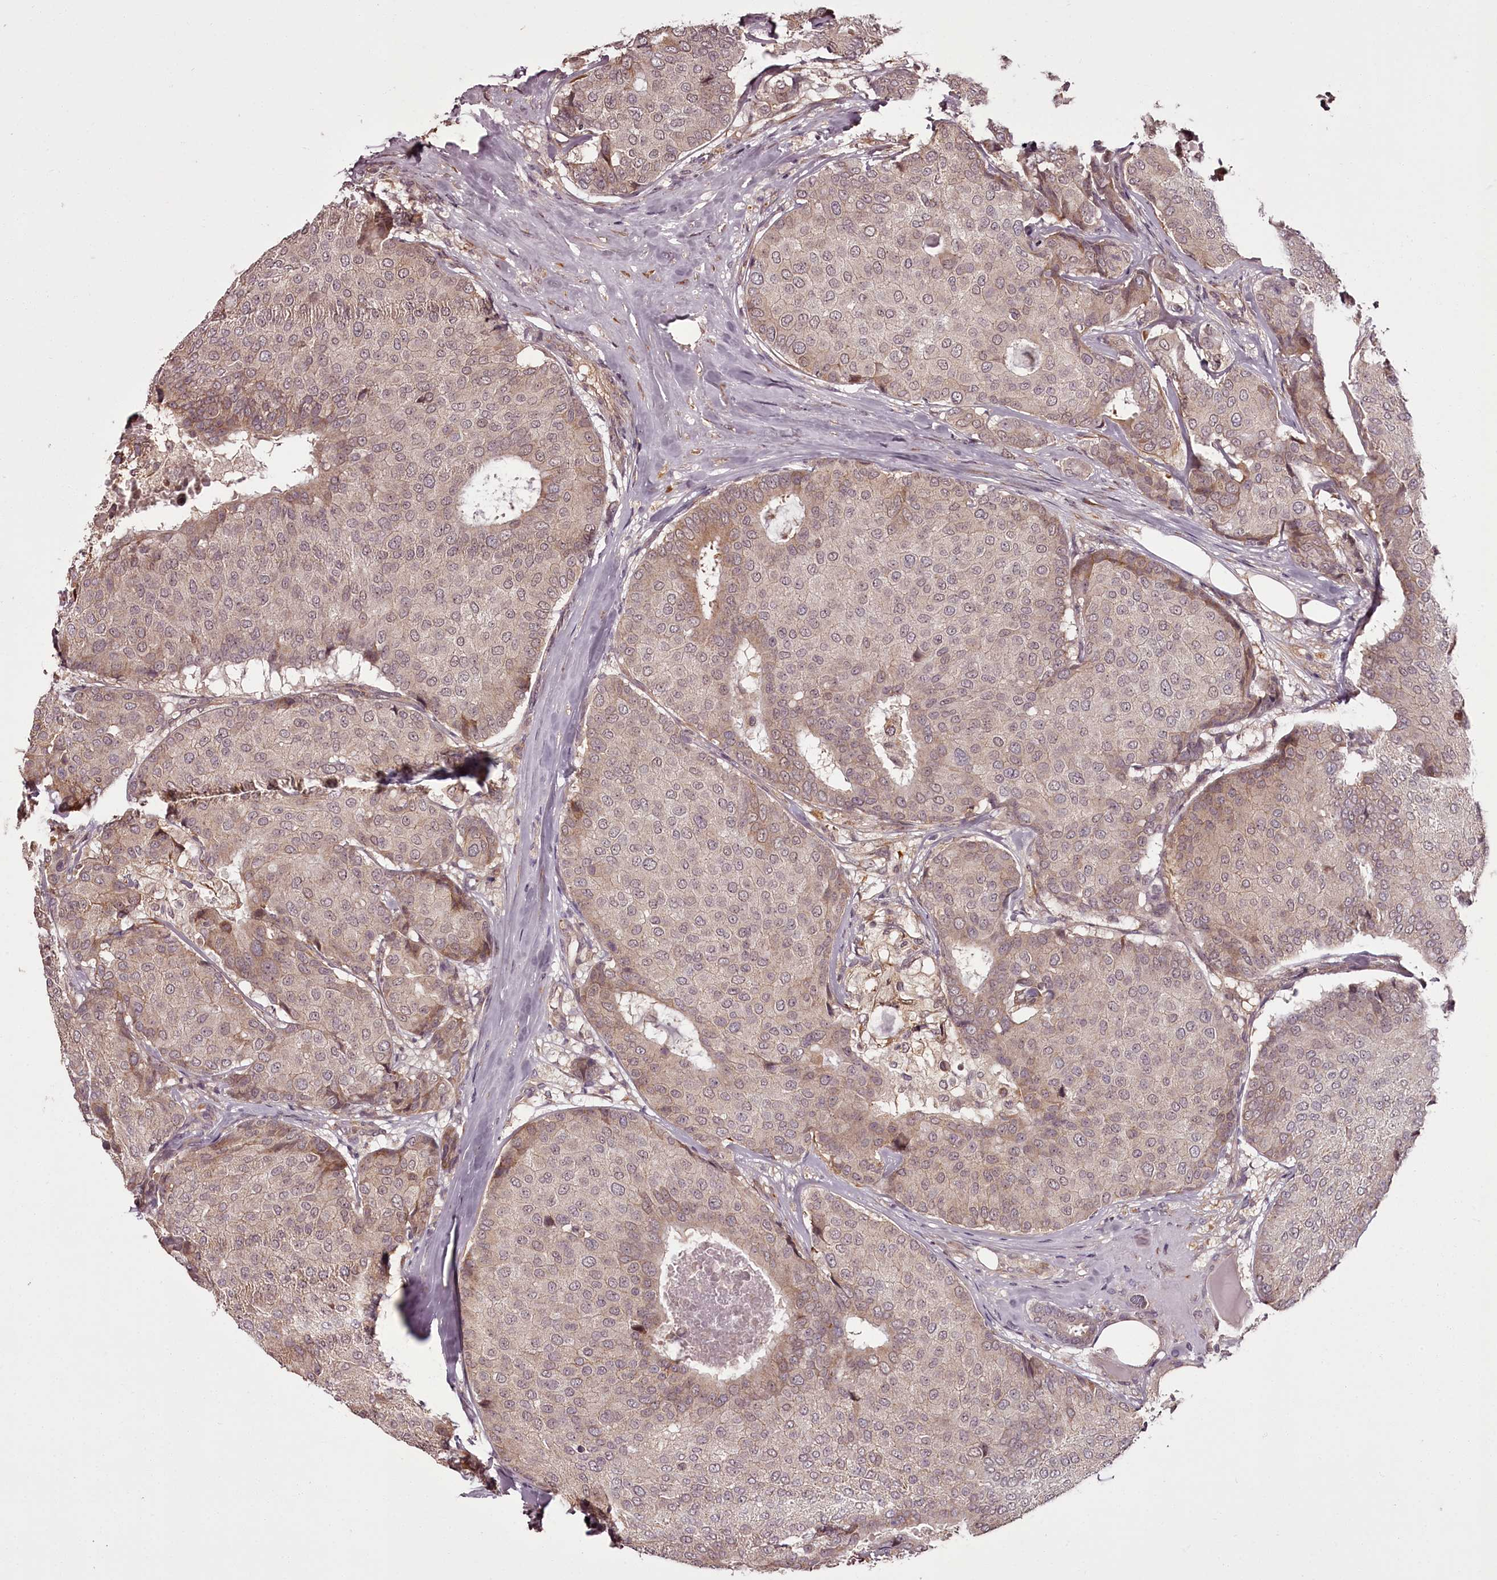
{"staining": {"intensity": "weak", "quantity": "25%-75%", "location": "cytoplasmic/membranous"}, "tissue": "breast cancer", "cell_type": "Tumor cells", "image_type": "cancer", "snomed": [{"axis": "morphology", "description": "Duct carcinoma"}, {"axis": "topography", "description": "Breast"}], "caption": "A brown stain shows weak cytoplasmic/membranous staining of a protein in human invasive ductal carcinoma (breast) tumor cells. The protein of interest is stained brown, and the nuclei are stained in blue (DAB (3,3'-diaminobenzidine) IHC with brightfield microscopy, high magnification).", "gene": "CCDC92", "patient": {"sex": "female", "age": 75}}